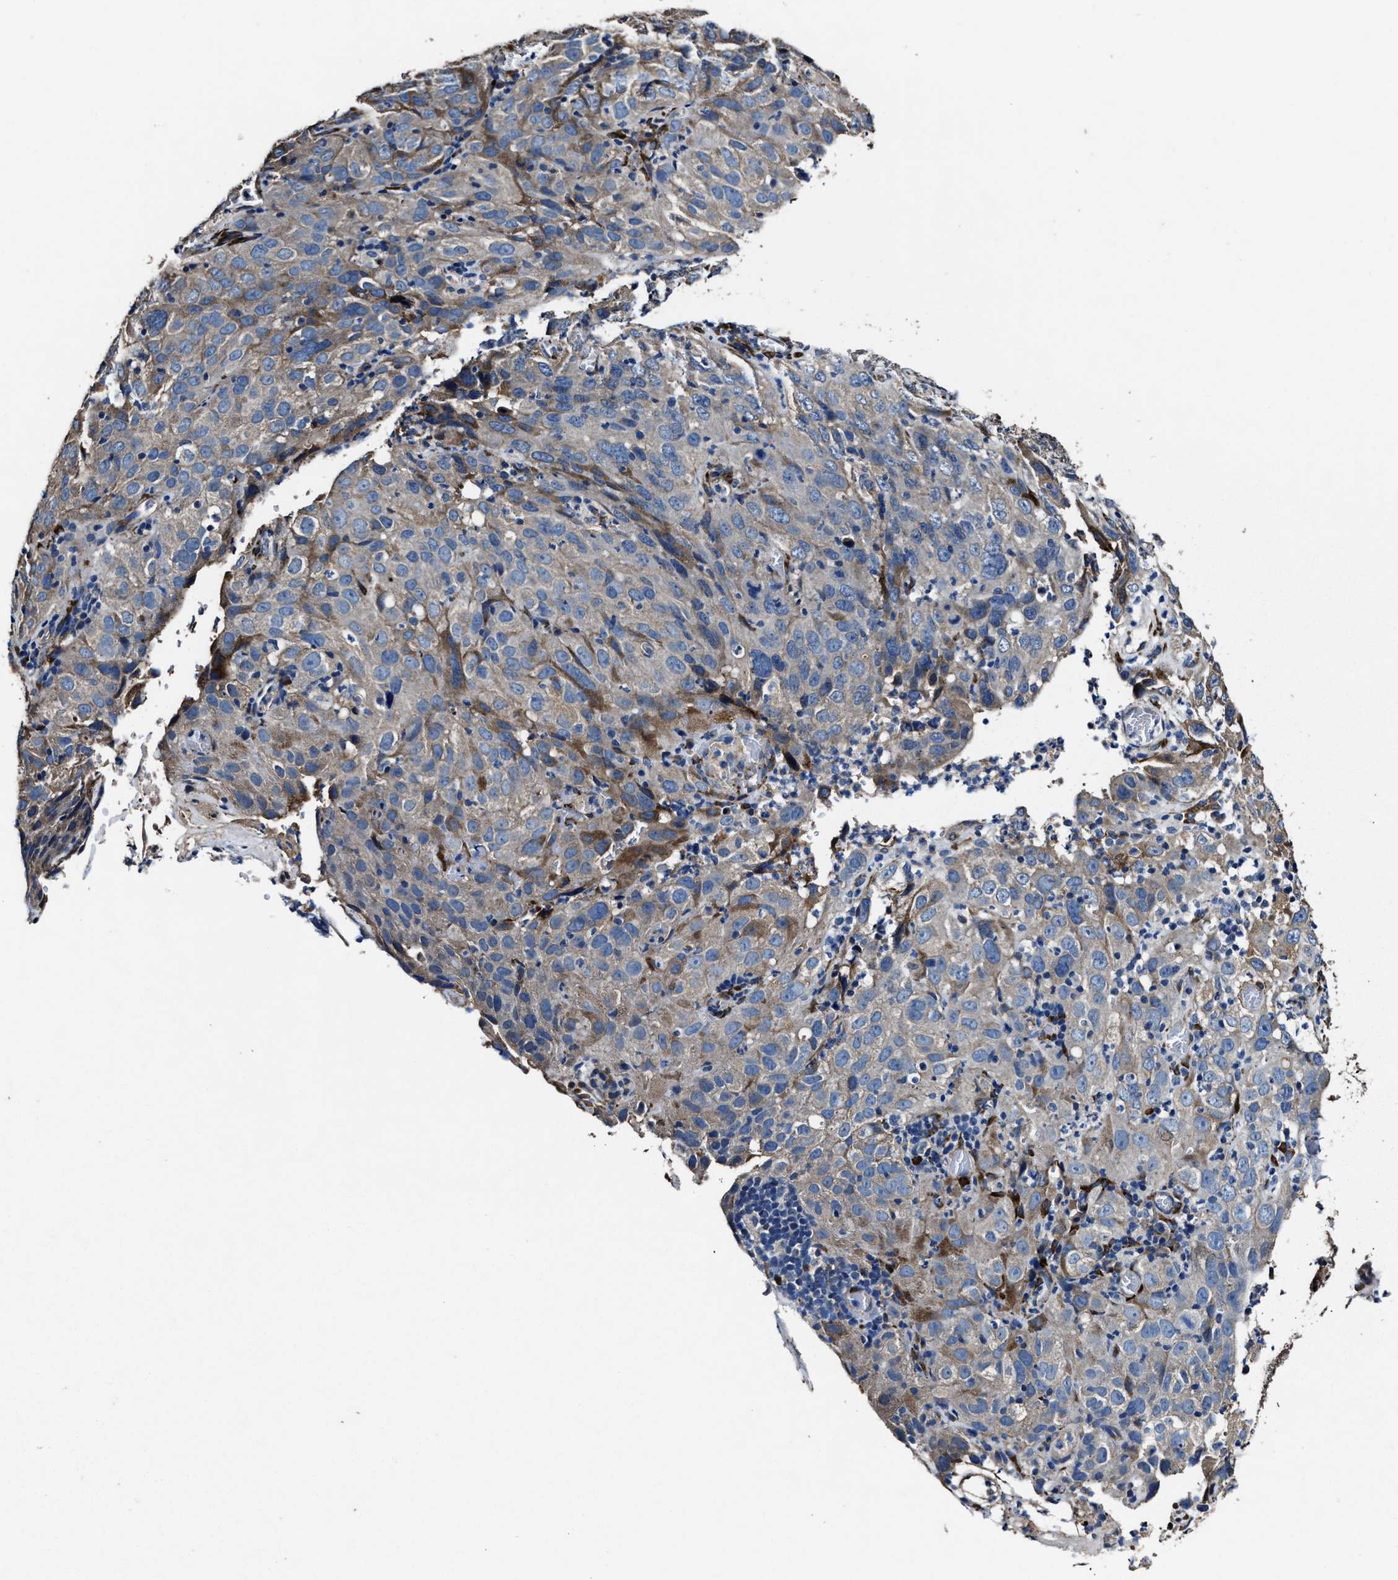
{"staining": {"intensity": "moderate", "quantity": "<25%", "location": "cytoplasmic/membranous"}, "tissue": "cervical cancer", "cell_type": "Tumor cells", "image_type": "cancer", "snomed": [{"axis": "morphology", "description": "Squamous cell carcinoma, NOS"}, {"axis": "topography", "description": "Cervix"}], "caption": "Cervical cancer was stained to show a protein in brown. There is low levels of moderate cytoplasmic/membranous positivity in about <25% of tumor cells.", "gene": "IDNK", "patient": {"sex": "female", "age": 32}}